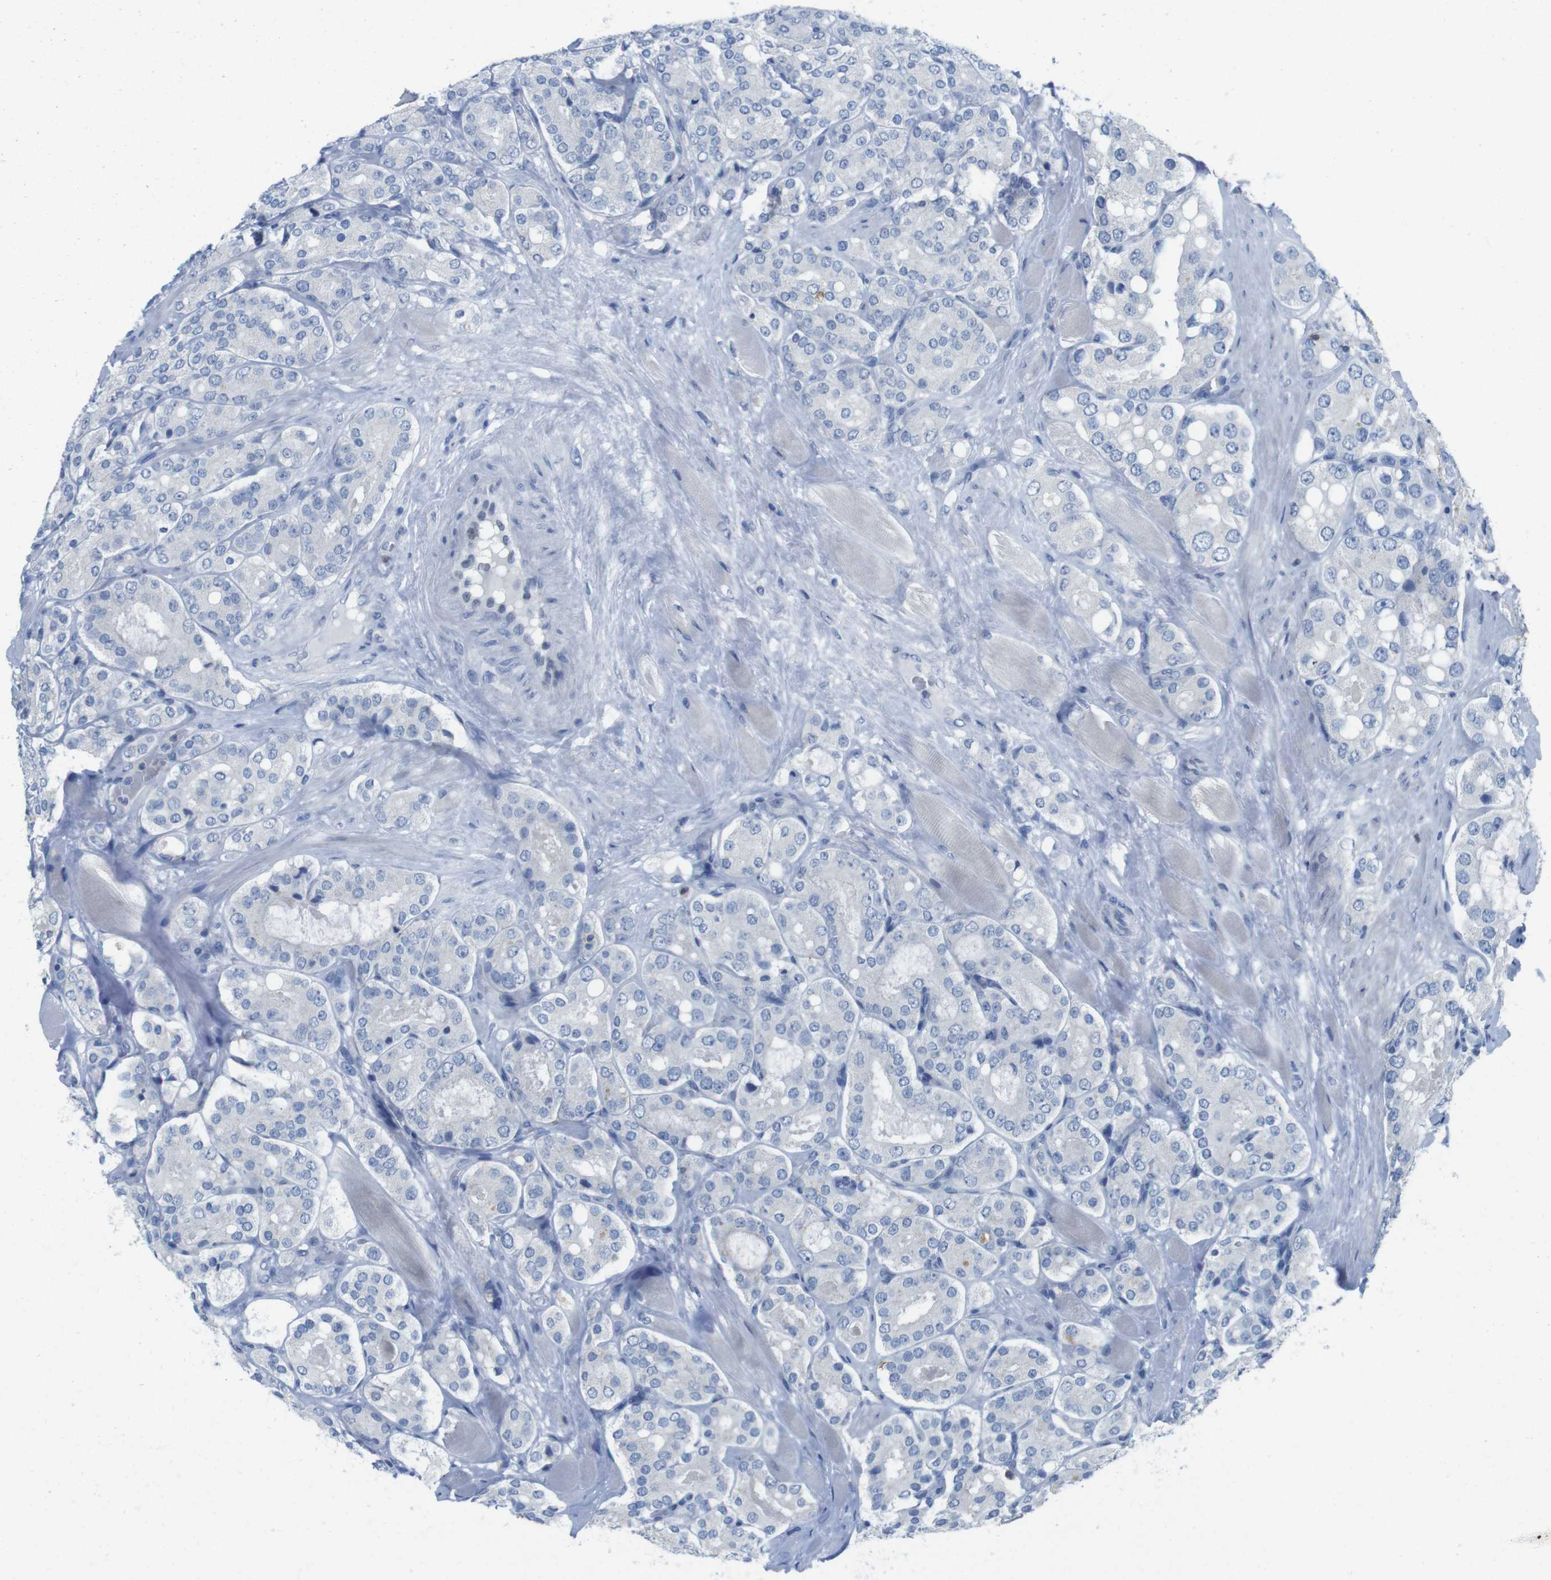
{"staining": {"intensity": "negative", "quantity": "none", "location": "none"}, "tissue": "prostate cancer", "cell_type": "Tumor cells", "image_type": "cancer", "snomed": [{"axis": "morphology", "description": "Adenocarcinoma, High grade"}, {"axis": "topography", "description": "Prostate"}], "caption": "Immunohistochemical staining of prostate cancer exhibits no significant staining in tumor cells. Nuclei are stained in blue.", "gene": "CD5", "patient": {"sex": "male", "age": 65}}